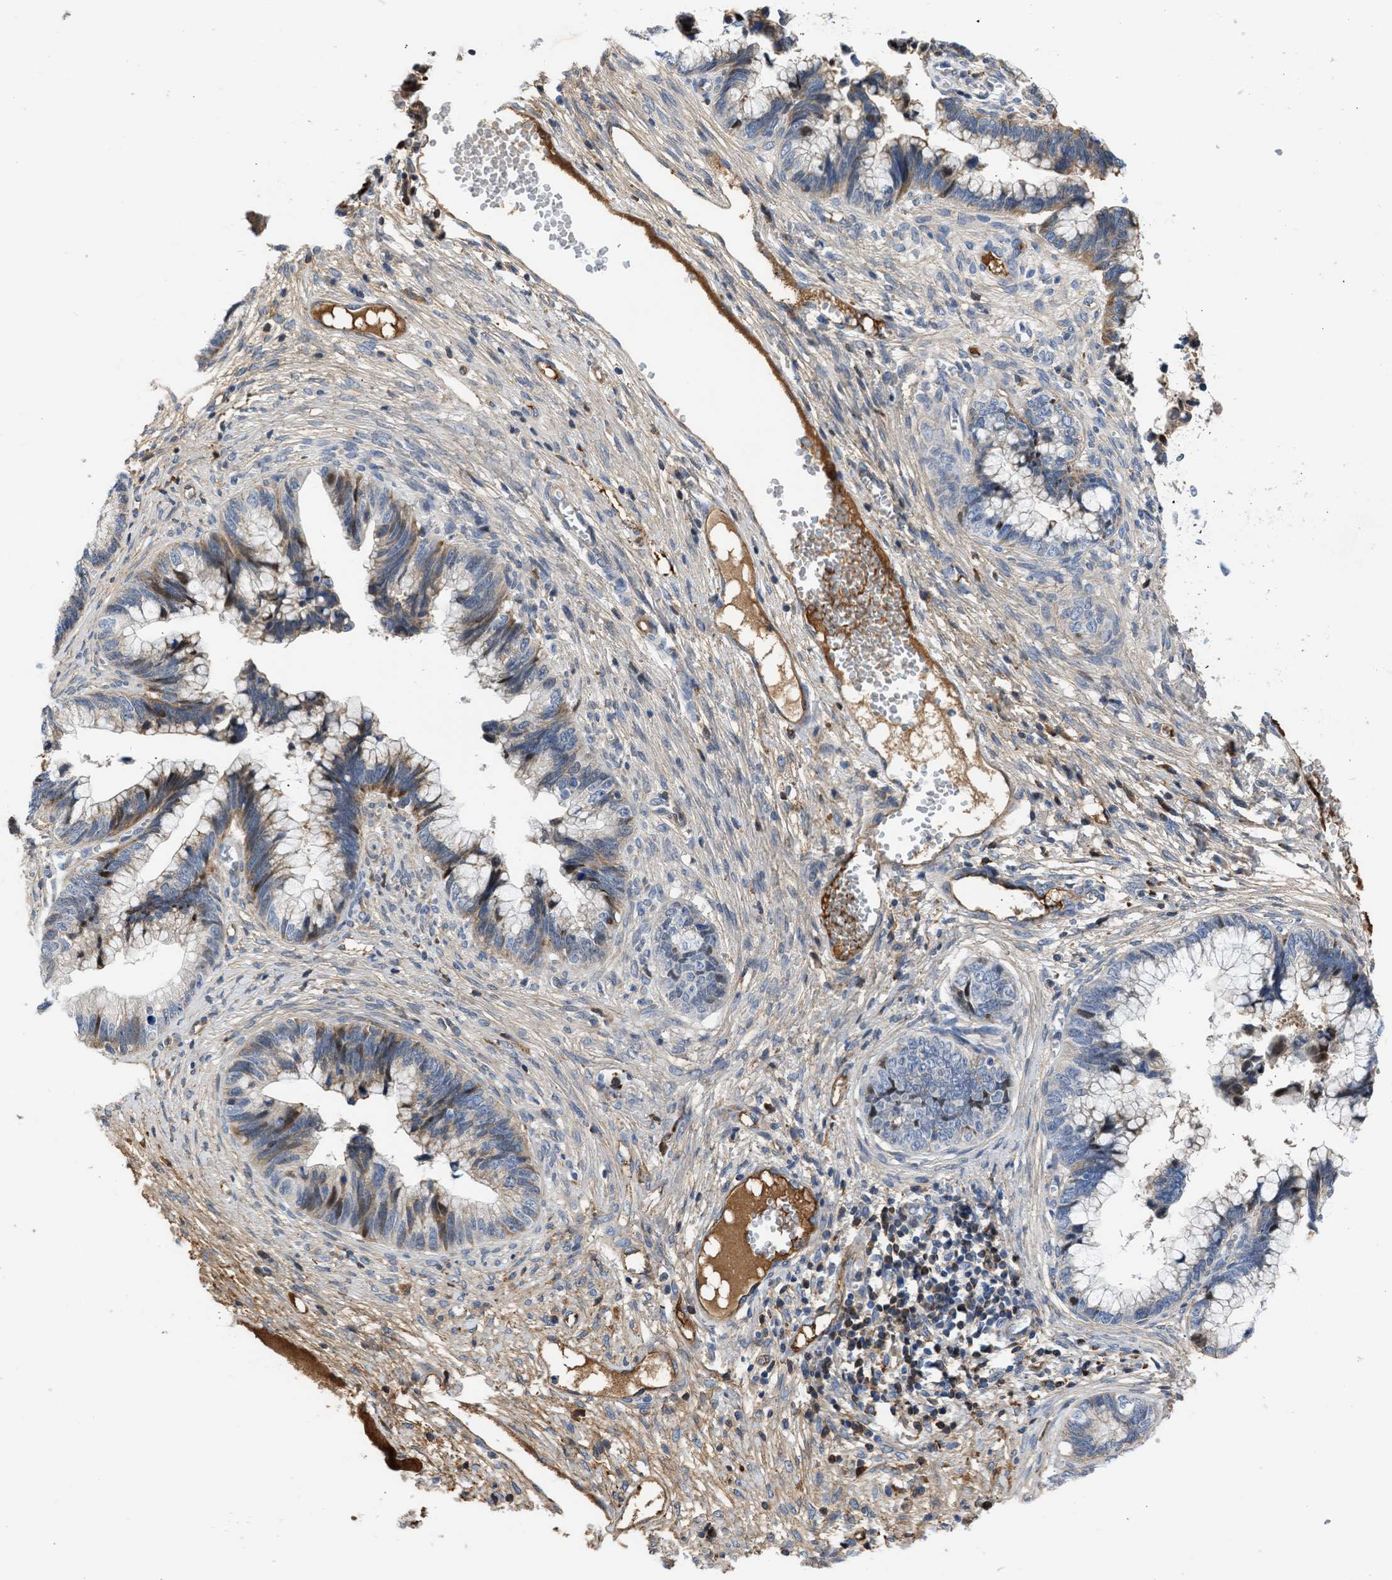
{"staining": {"intensity": "moderate", "quantity": "<25%", "location": "cytoplasmic/membranous"}, "tissue": "cervical cancer", "cell_type": "Tumor cells", "image_type": "cancer", "snomed": [{"axis": "morphology", "description": "Adenocarcinoma, NOS"}, {"axis": "topography", "description": "Cervix"}], "caption": "Protein expression analysis of human cervical cancer (adenocarcinoma) reveals moderate cytoplasmic/membranous staining in approximately <25% of tumor cells.", "gene": "MAS1L", "patient": {"sex": "female", "age": 44}}